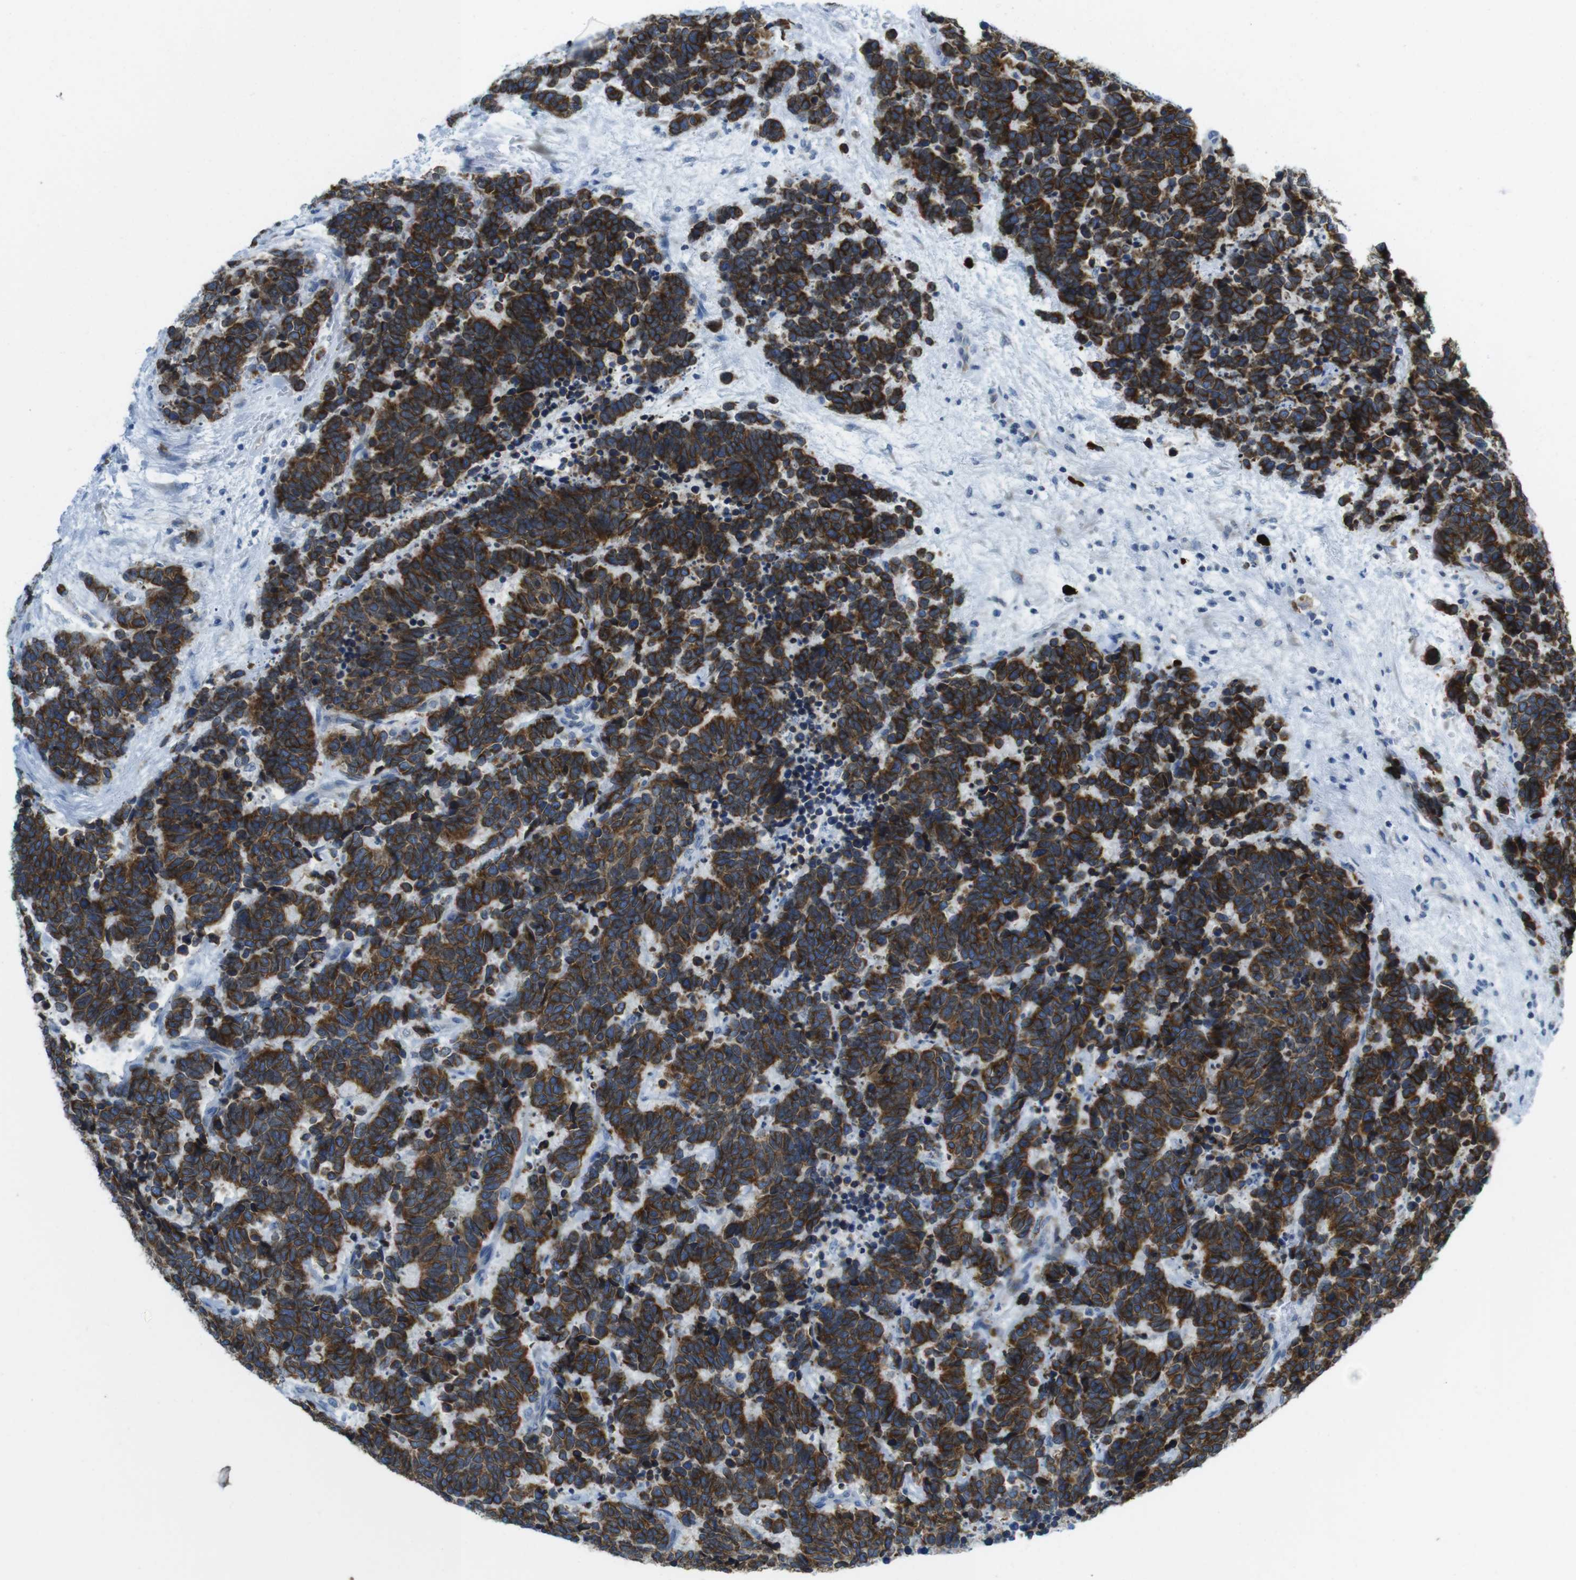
{"staining": {"intensity": "strong", "quantity": ">75%", "location": "cytoplasmic/membranous"}, "tissue": "carcinoid", "cell_type": "Tumor cells", "image_type": "cancer", "snomed": [{"axis": "morphology", "description": "Carcinoma, NOS"}, {"axis": "morphology", "description": "Carcinoid, malignant, NOS"}, {"axis": "topography", "description": "Urinary bladder"}], "caption": "Immunohistochemical staining of carcinoid (malignant) exhibits high levels of strong cytoplasmic/membranous staining in approximately >75% of tumor cells.", "gene": "CLPTM1L", "patient": {"sex": "male", "age": 57}}